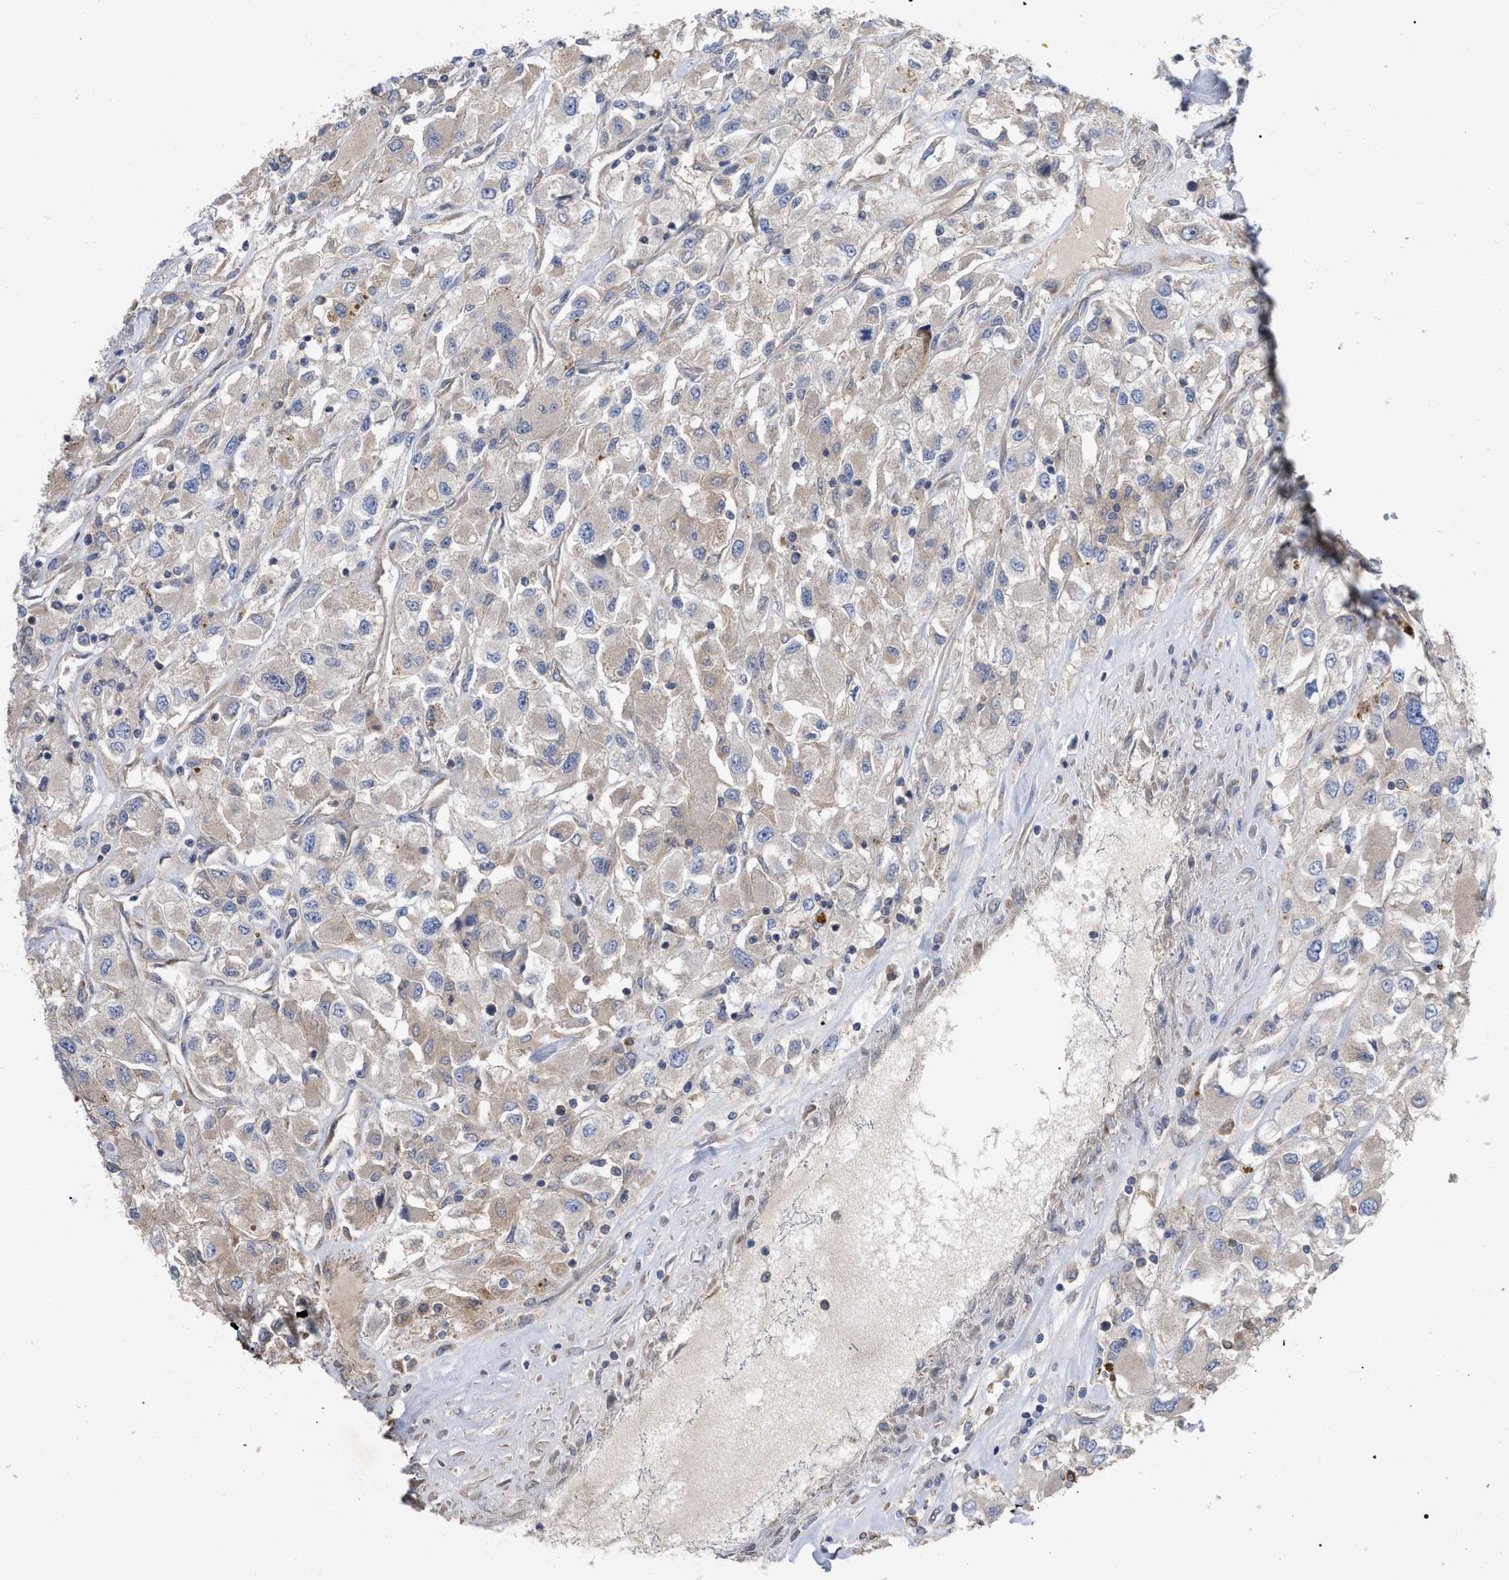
{"staining": {"intensity": "weak", "quantity": "<25%", "location": "cytoplasmic/membranous"}, "tissue": "renal cancer", "cell_type": "Tumor cells", "image_type": "cancer", "snomed": [{"axis": "morphology", "description": "Adenocarcinoma, NOS"}, {"axis": "topography", "description": "Kidney"}], "caption": "Immunohistochemical staining of renal cancer demonstrates no significant staining in tumor cells.", "gene": "RAP1GDS1", "patient": {"sex": "female", "age": 52}}